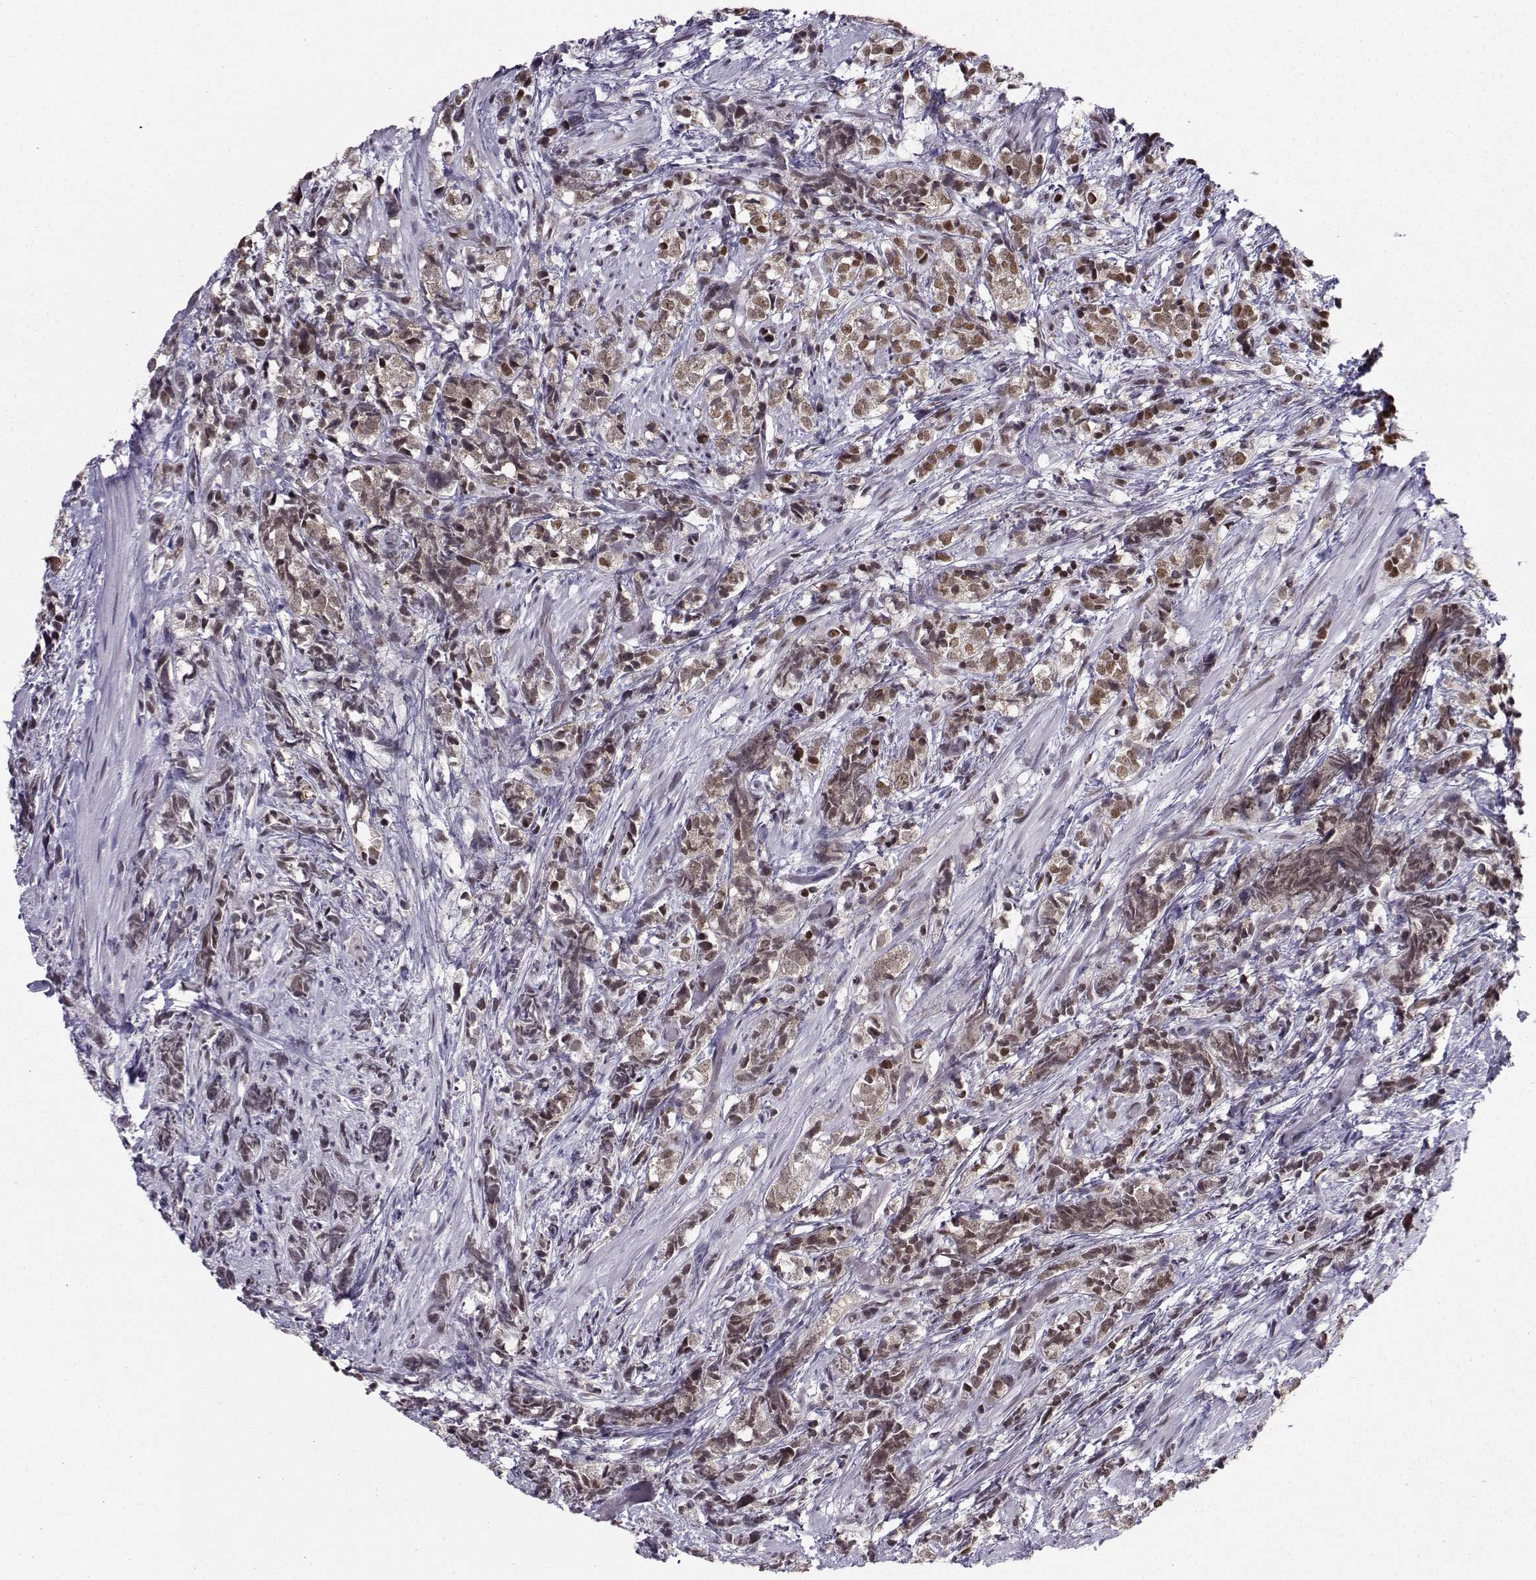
{"staining": {"intensity": "moderate", "quantity": "25%-75%", "location": "nuclear"}, "tissue": "prostate cancer", "cell_type": "Tumor cells", "image_type": "cancer", "snomed": [{"axis": "morphology", "description": "Adenocarcinoma, High grade"}, {"axis": "topography", "description": "Prostate"}], "caption": "Moderate nuclear staining for a protein is seen in about 25%-75% of tumor cells of prostate adenocarcinoma (high-grade) using IHC.", "gene": "SNRPB2", "patient": {"sex": "male", "age": 53}}